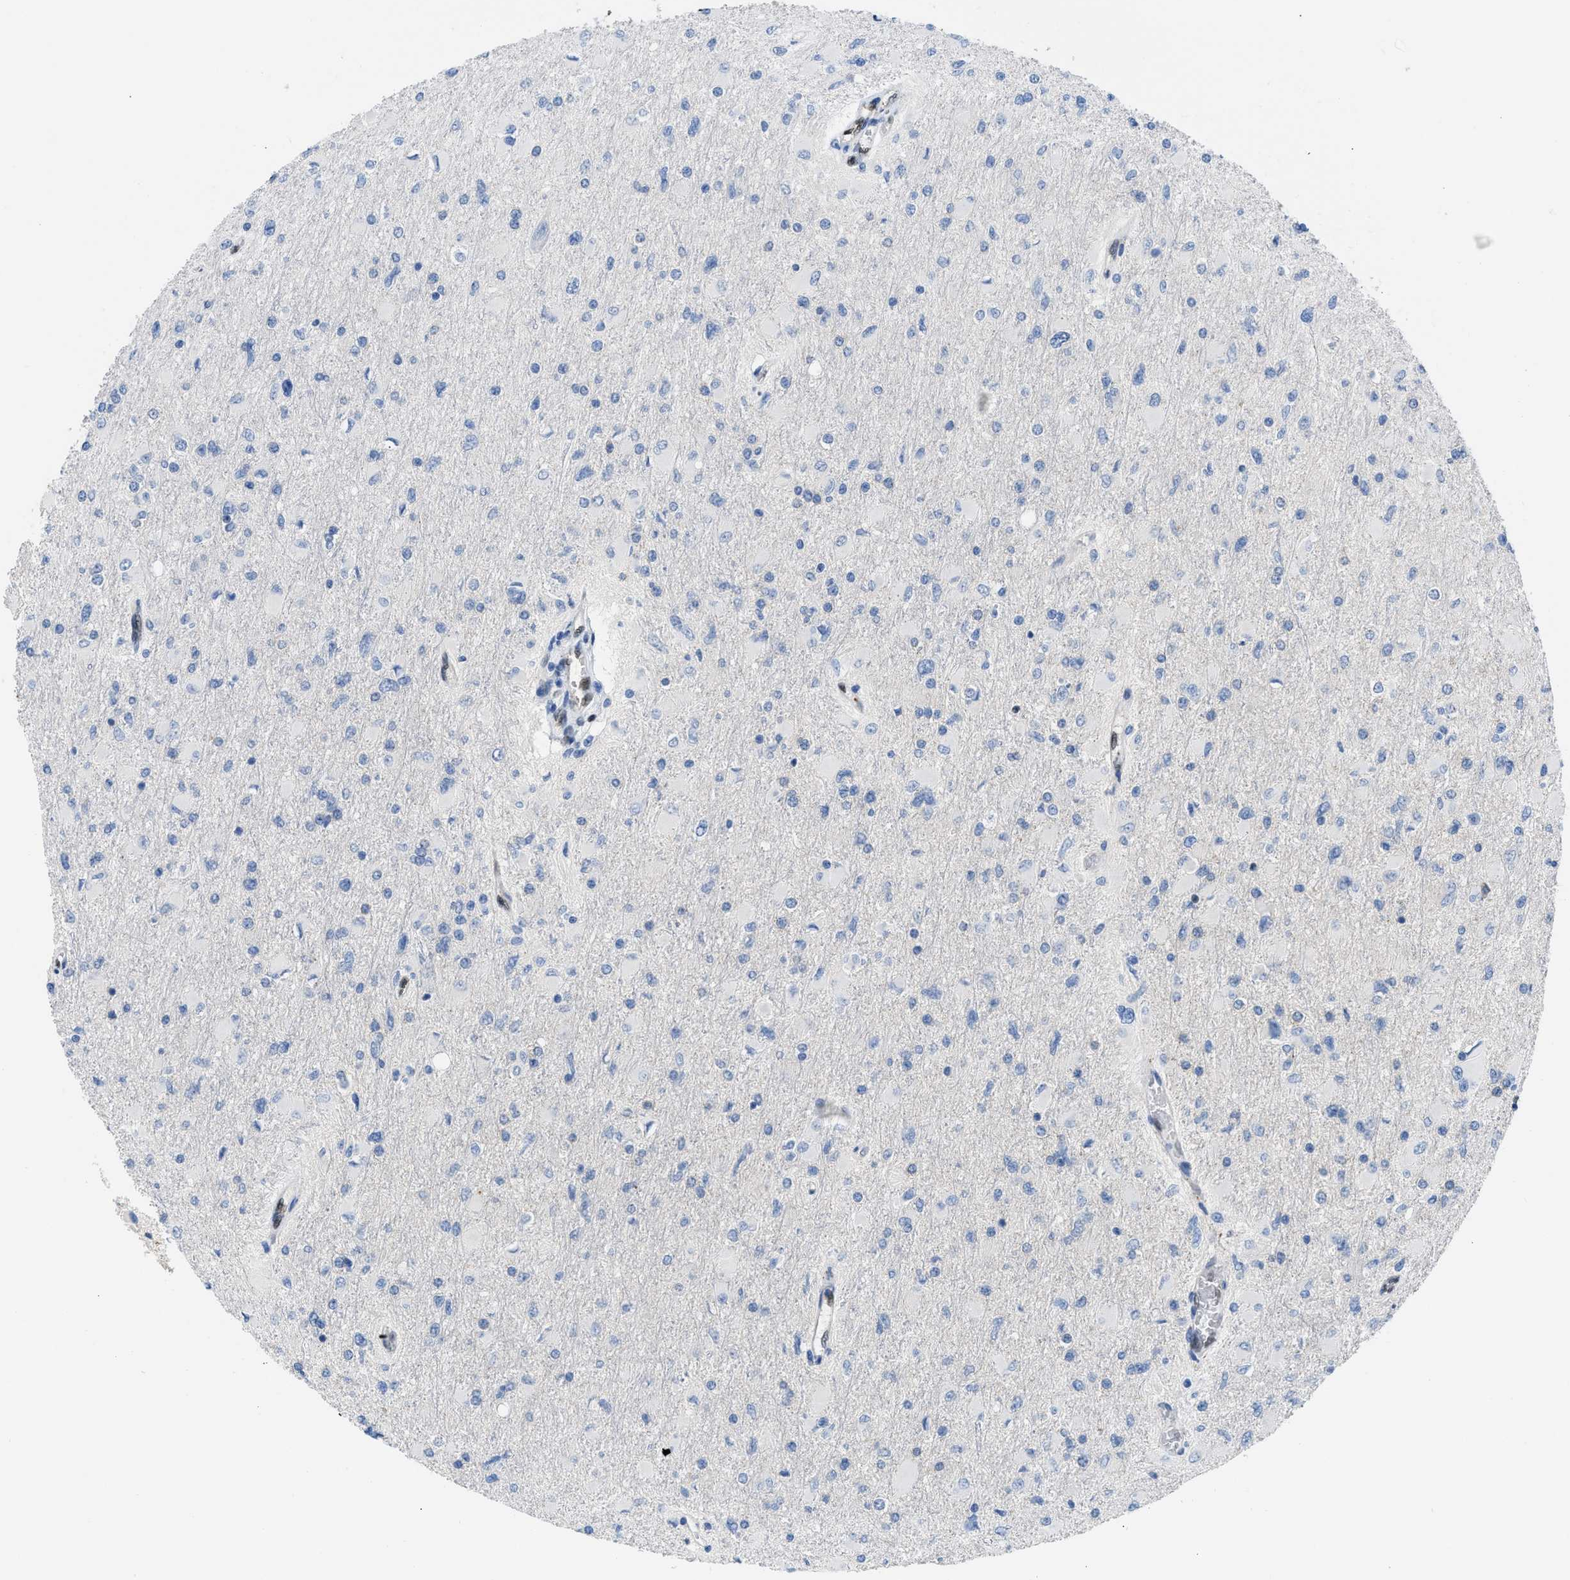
{"staining": {"intensity": "negative", "quantity": "none", "location": "none"}, "tissue": "glioma", "cell_type": "Tumor cells", "image_type": "cancer", "snomed": [{"axis": "morphology", "description": "Glioma, malignant, High grade"}, {"axis": "topography", "description": "Cerebral cortex"}], "caption": "Tumor cells are negative for protein expression in human glioma.", "gene": "LEF1", "patient": {"sex": "female", "age": 36}}